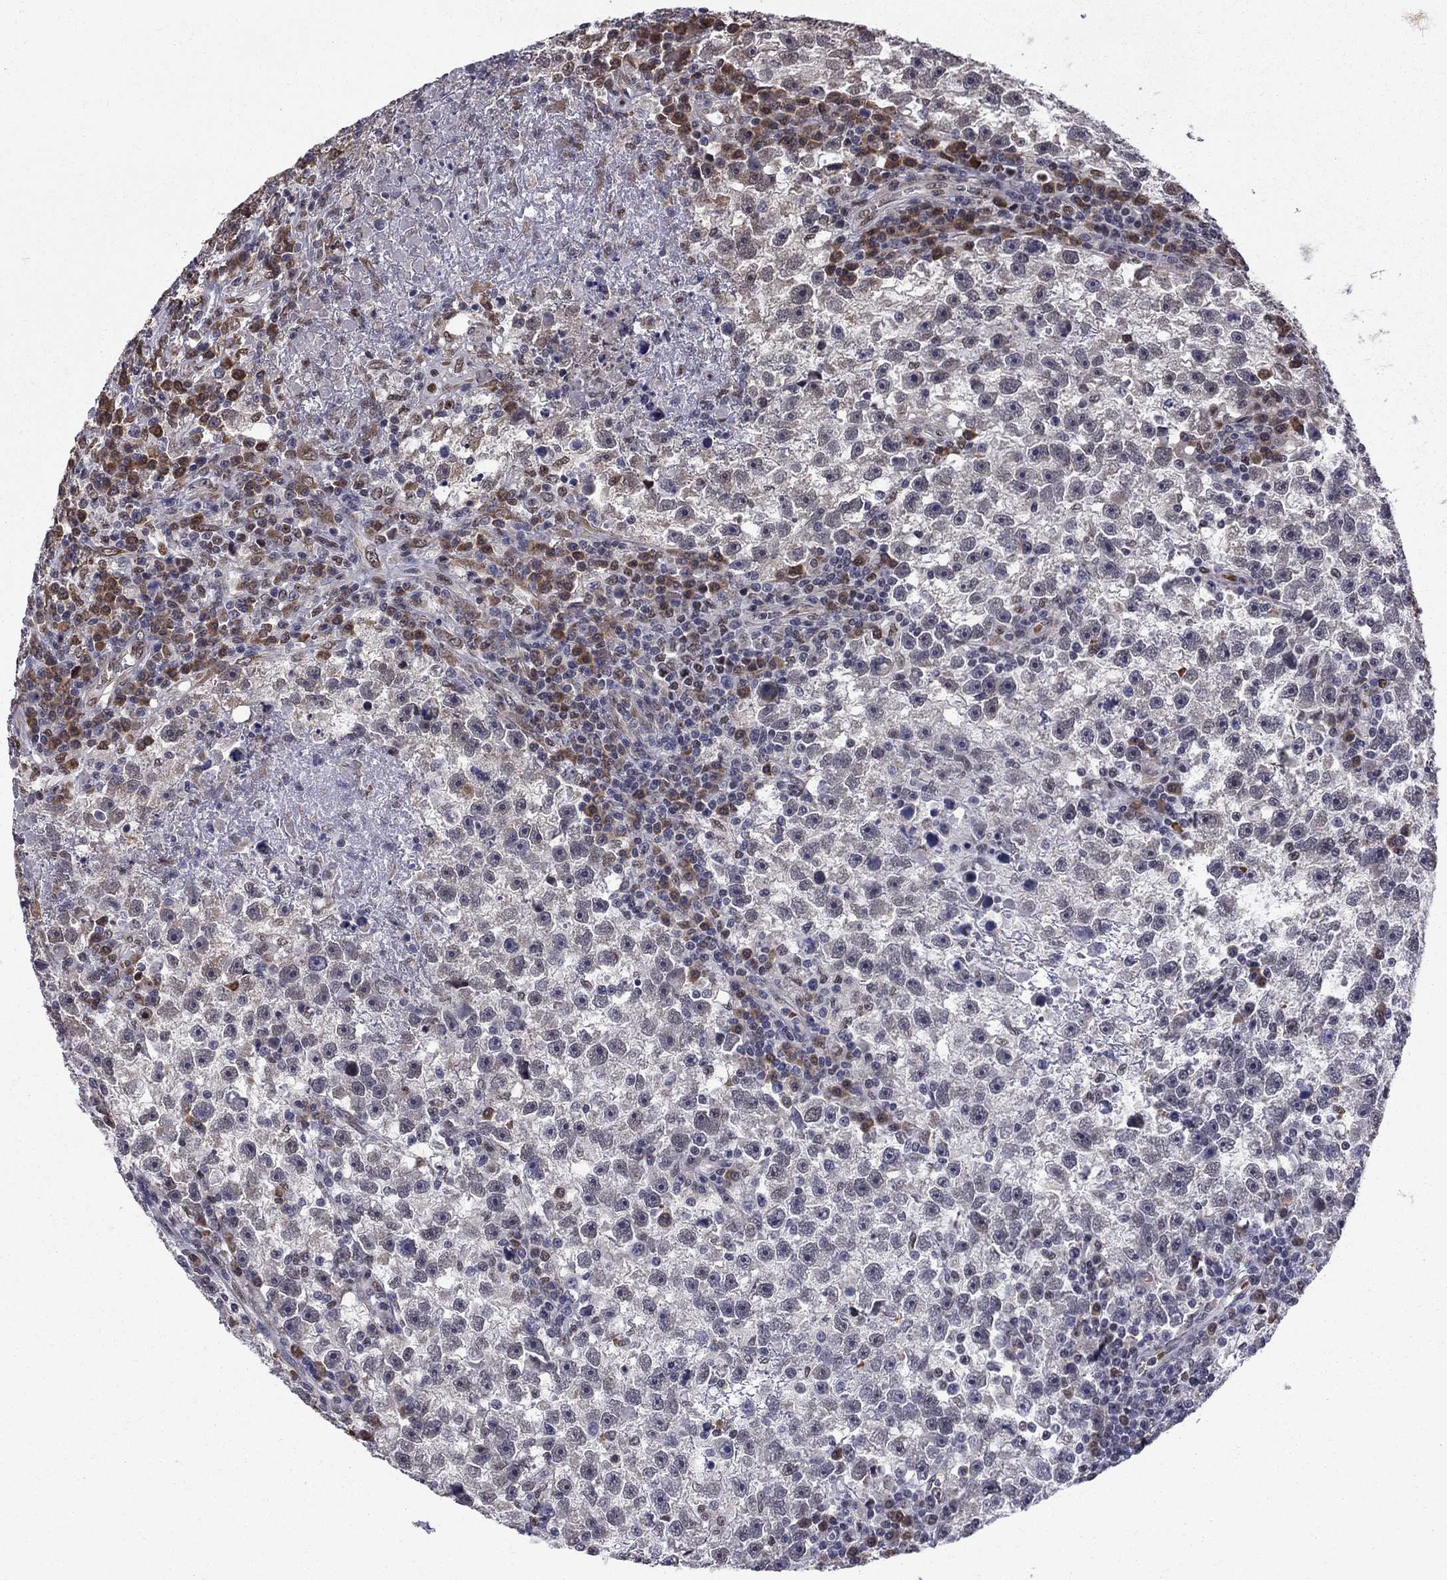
{"staining": {"intensity": "negative", "quantity": "none", "location": "none"}, "tissue": "testis cancer", "cell_type": "Tumor cells", "image_type": "cancer", "snomed": [{"axis": "morphology", "description": "Seminoma, NOS"}, {"axis": "topography", "description": "Testis"}], "caption": "An immunohistochemistry (IHC) image of testis seminoma is shown. There is no staining in tumor cells of testis seminoma.", "gene": "HSPB2", "patient": {"sex": "male", "age": 47}}